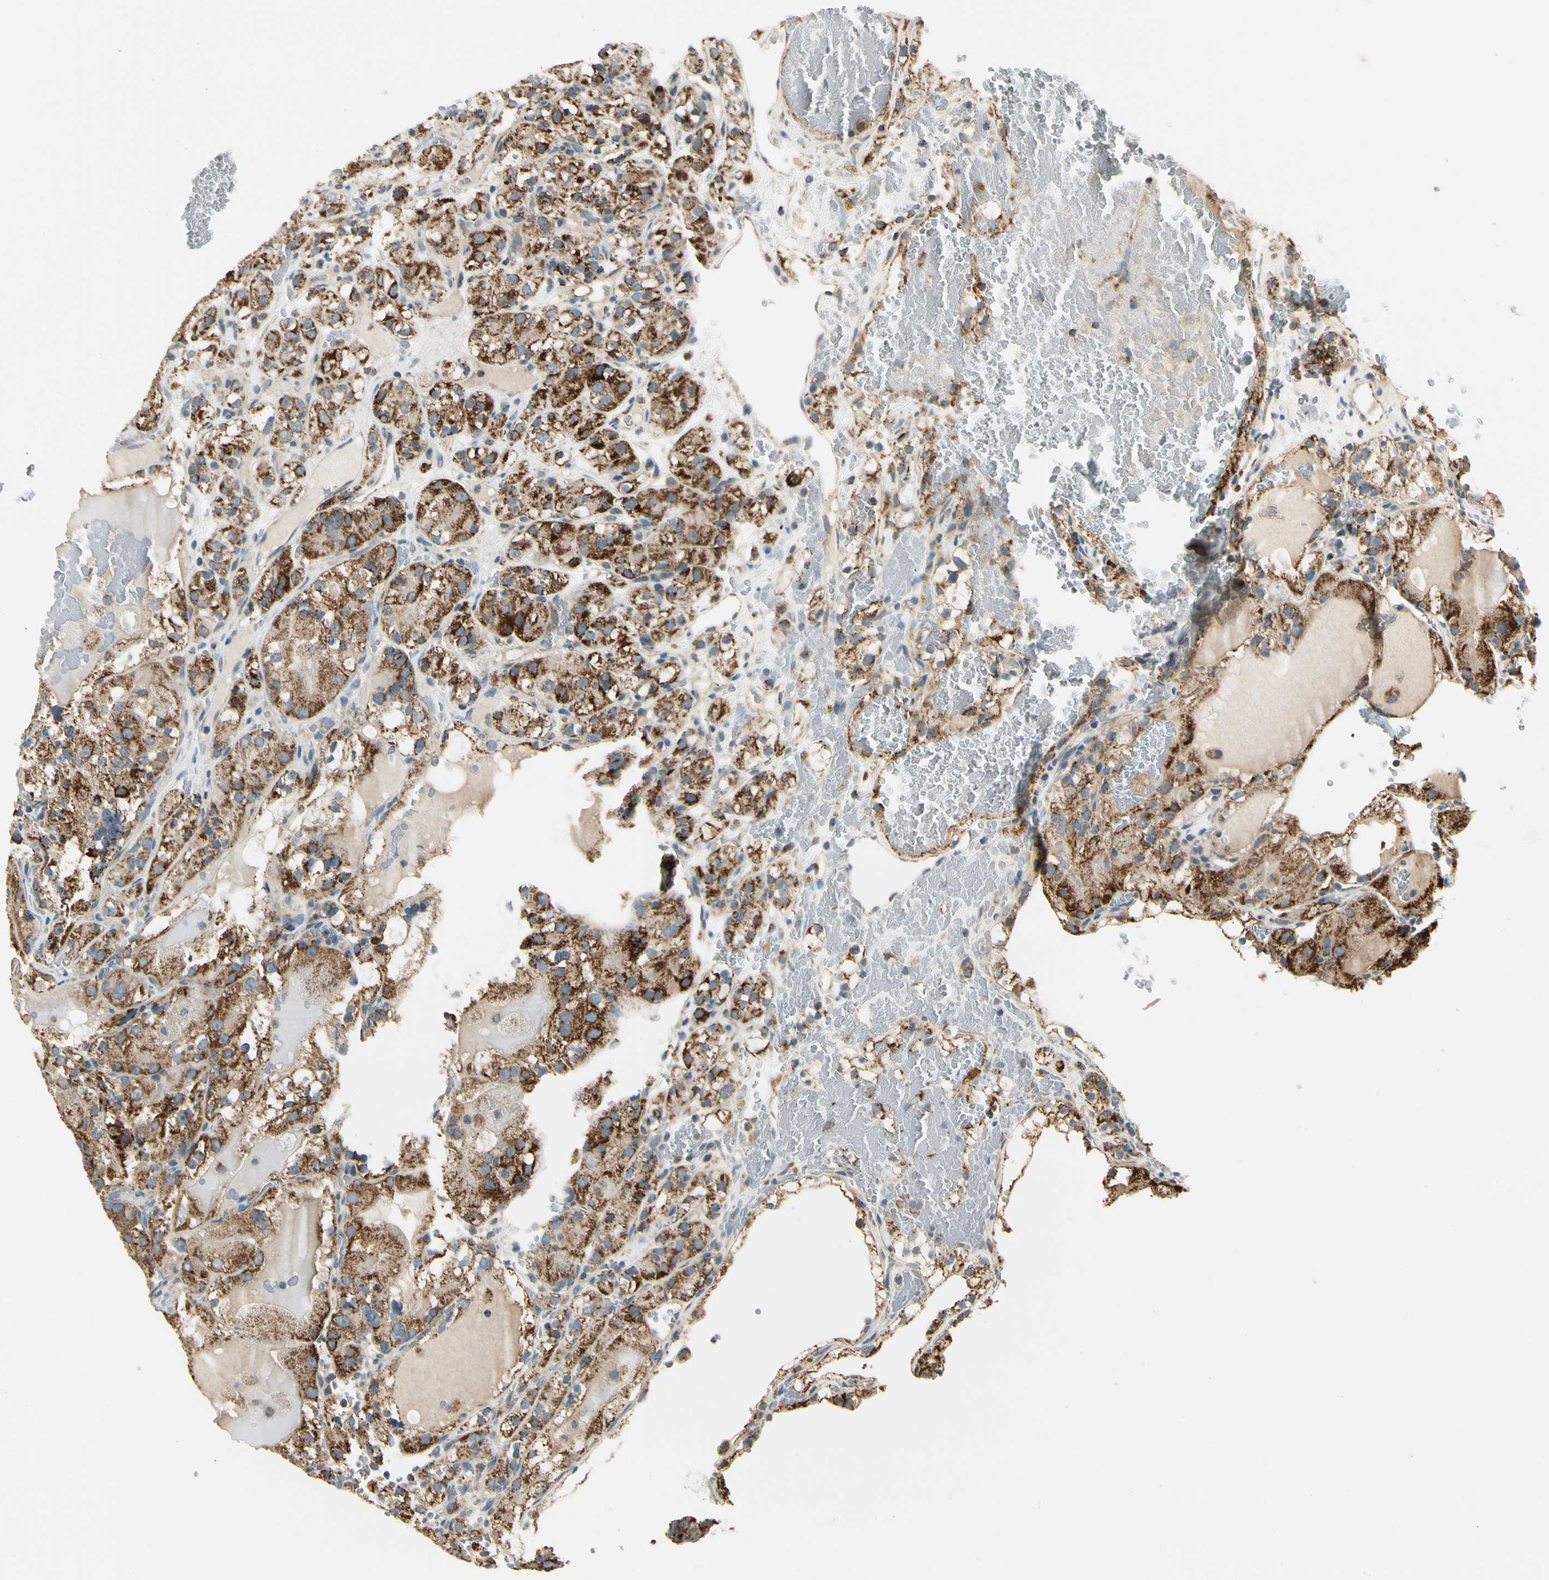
{"staining": {"intensity": "strong", "quantity": ">75%", "location": "cytoplasmic/membranous"}, "tissue": "renal cancer", "cell_type": "Tumor cells", "image_type": "cancer", "snomed": [{"axis": "morphology", "description": "Normal tissue, NOS"}, {"axis": "morphology", "description": "Adenocarcinoma, NOS"}, {"axis": "topography", "description": "Kidney"}], "caption": "Renal cancer (adenocarcinoma) stained with DAB (3,3'-diaminobenzidine) immunohistochemistry (IHC) demonstrates high levels of strong cytoplasmic/membranous expression in about >75% of tumor cells.", "gene": "EPHB3", "patient": {"sex": "male", "age": 61}}